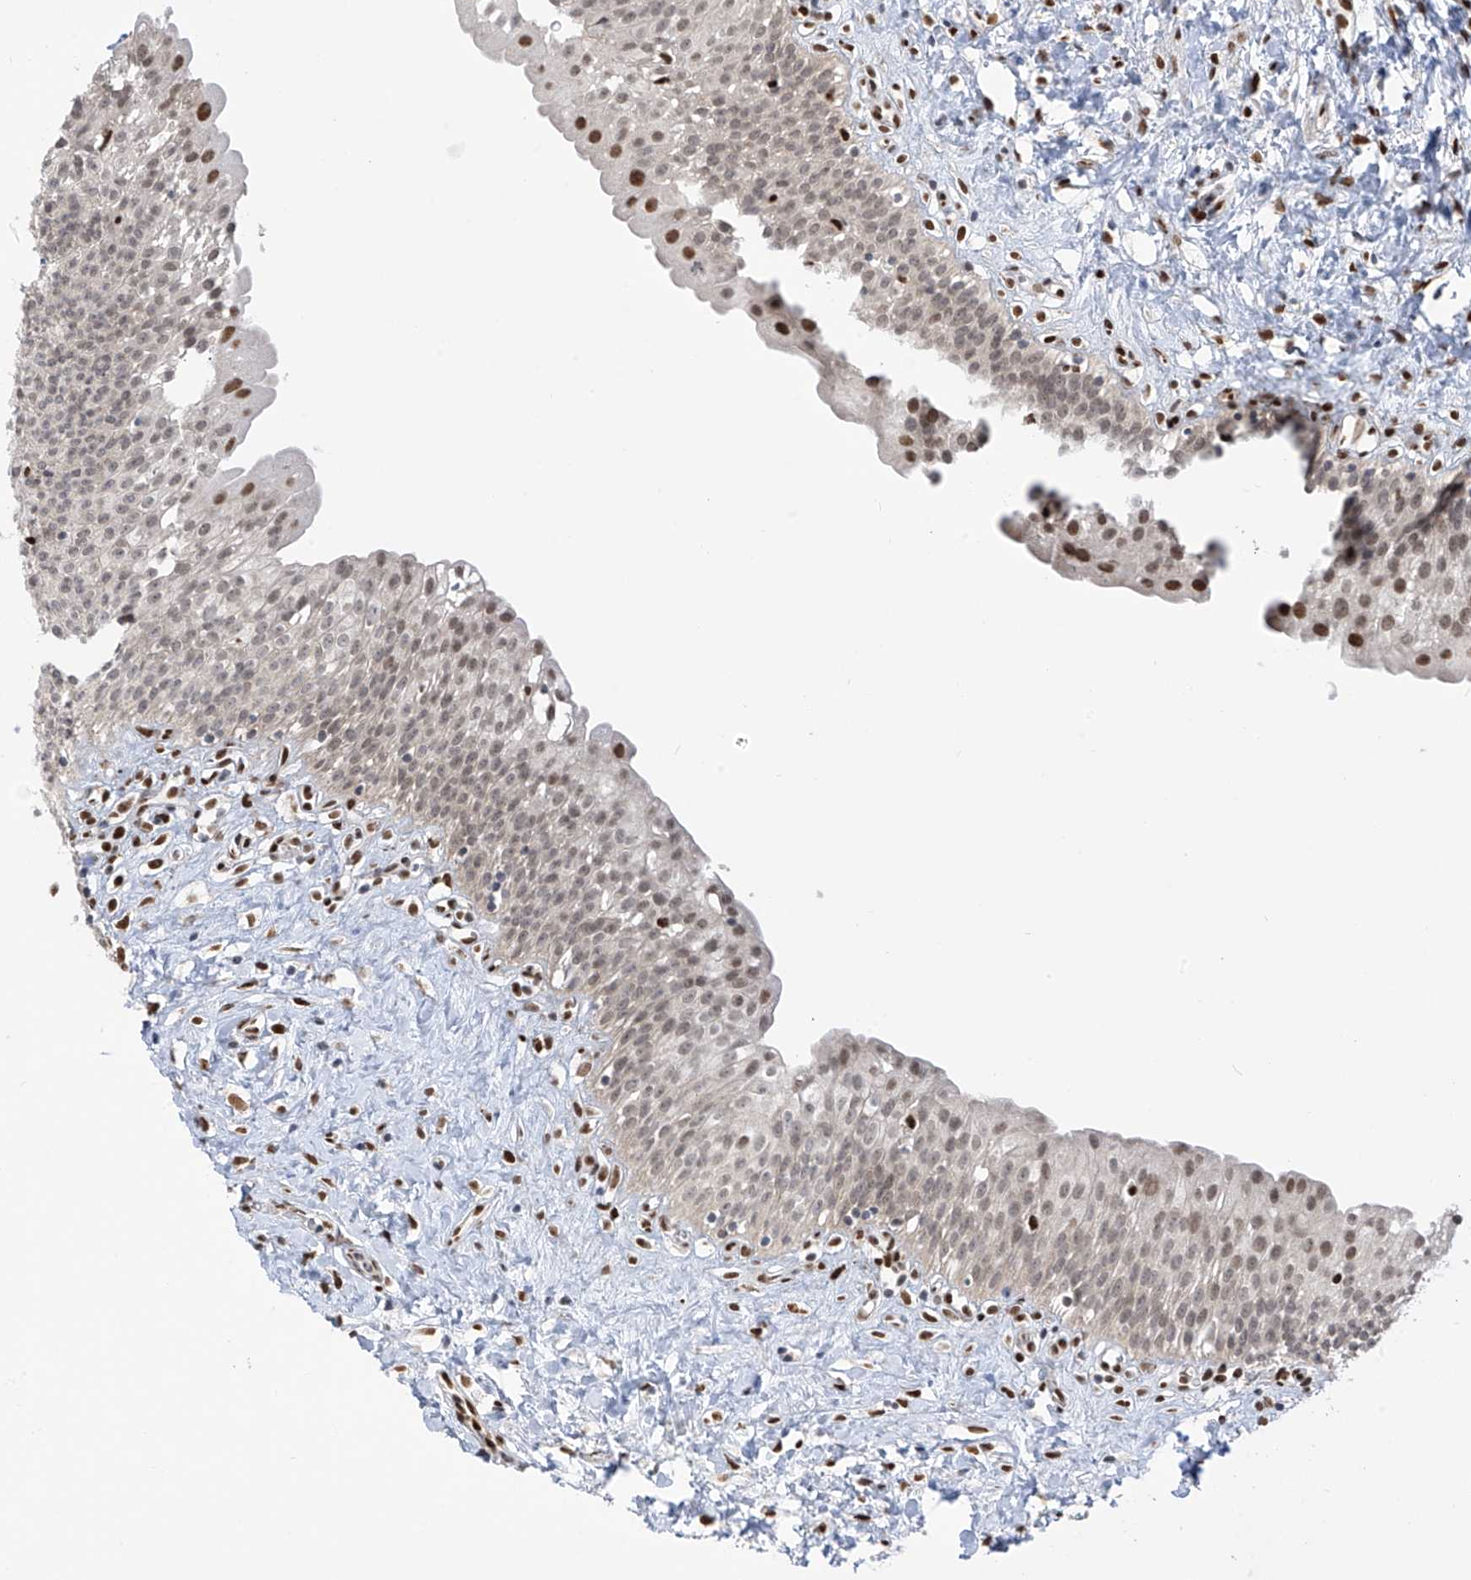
{"staining": {"intensity": "strong", "quantity": "<25%", "location": "nuclear"}, "tissue": "urinary bladder", "cell_type": "Urothelial cells", "image_type": "normal", "snomed": [{"axis": "morphology", "description": "Normal tissue, NOS"}, {"axis": "topography", "description": "Urinary bladder"}], "caption": "Protein expression analysis of normal urinary bladder demonstrates strong nuclear expression in about <25% of urothelial cells. (brown staining indicates protein expression, while blue staining denotes nuclei).", "gene": "PM20D2", "patient": {"sex": "male", "age": 51}}